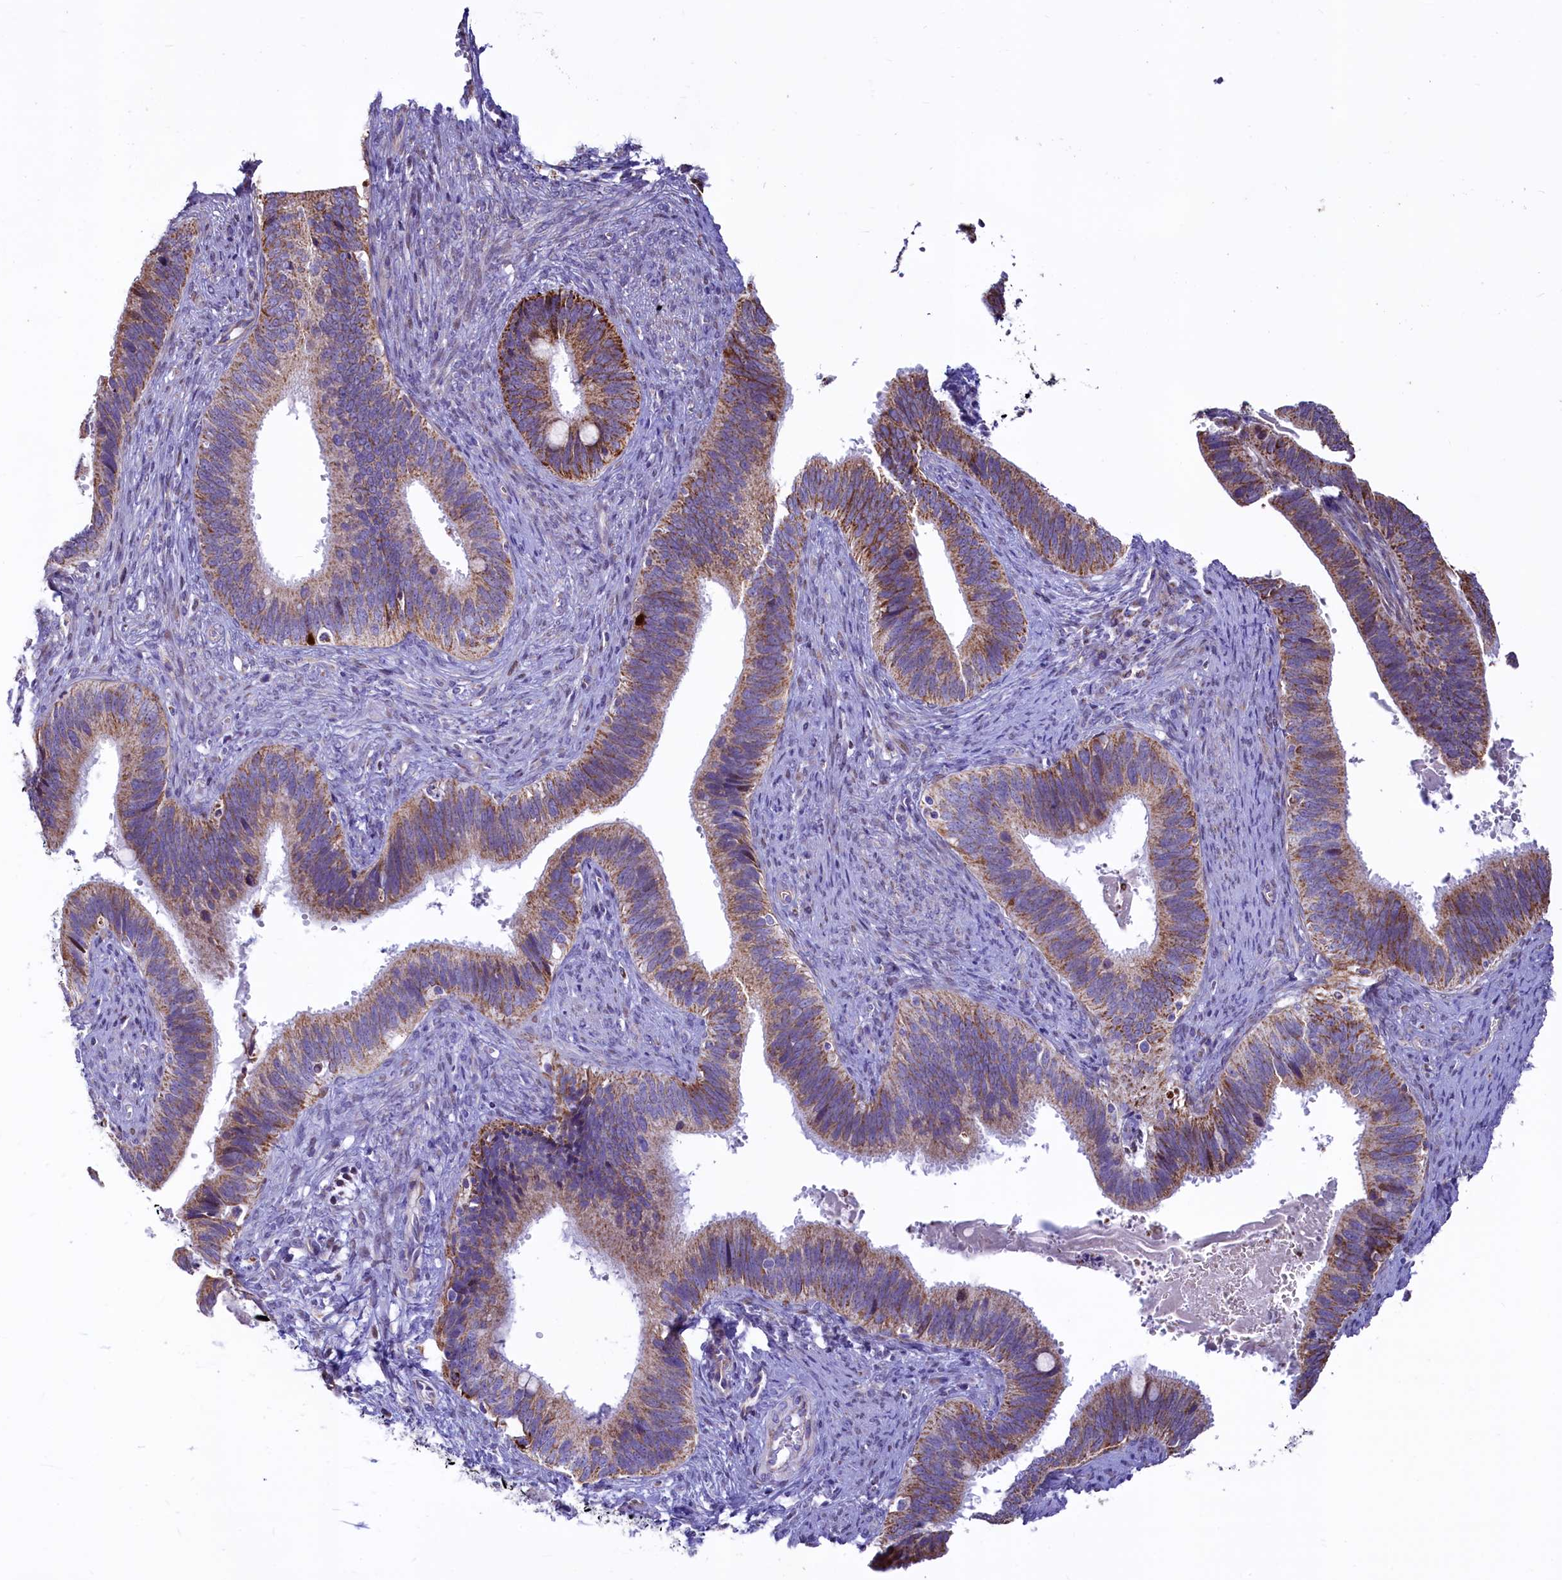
{"staining": {"intensity": "moderate", "quantity": "25%-75%", "location": "cytoplasmic/membranous"}, "tissue": "cervical cancer", "cell_type": "Tumor cells", "image_type": "cancer", "snomed": [{"axis": "morphology", "description": "Adenocarcinoma, NOS"}, {"axis": "topography", "description": "Cervix"}], "caption": "Adenocarcinoma (cervical) tissue shows moderate cytoplasmic/membranous positivity in about 25%-75% of tumor cells", "gene": "VWCE", "patient": {"sex": "female", "age": 42}}